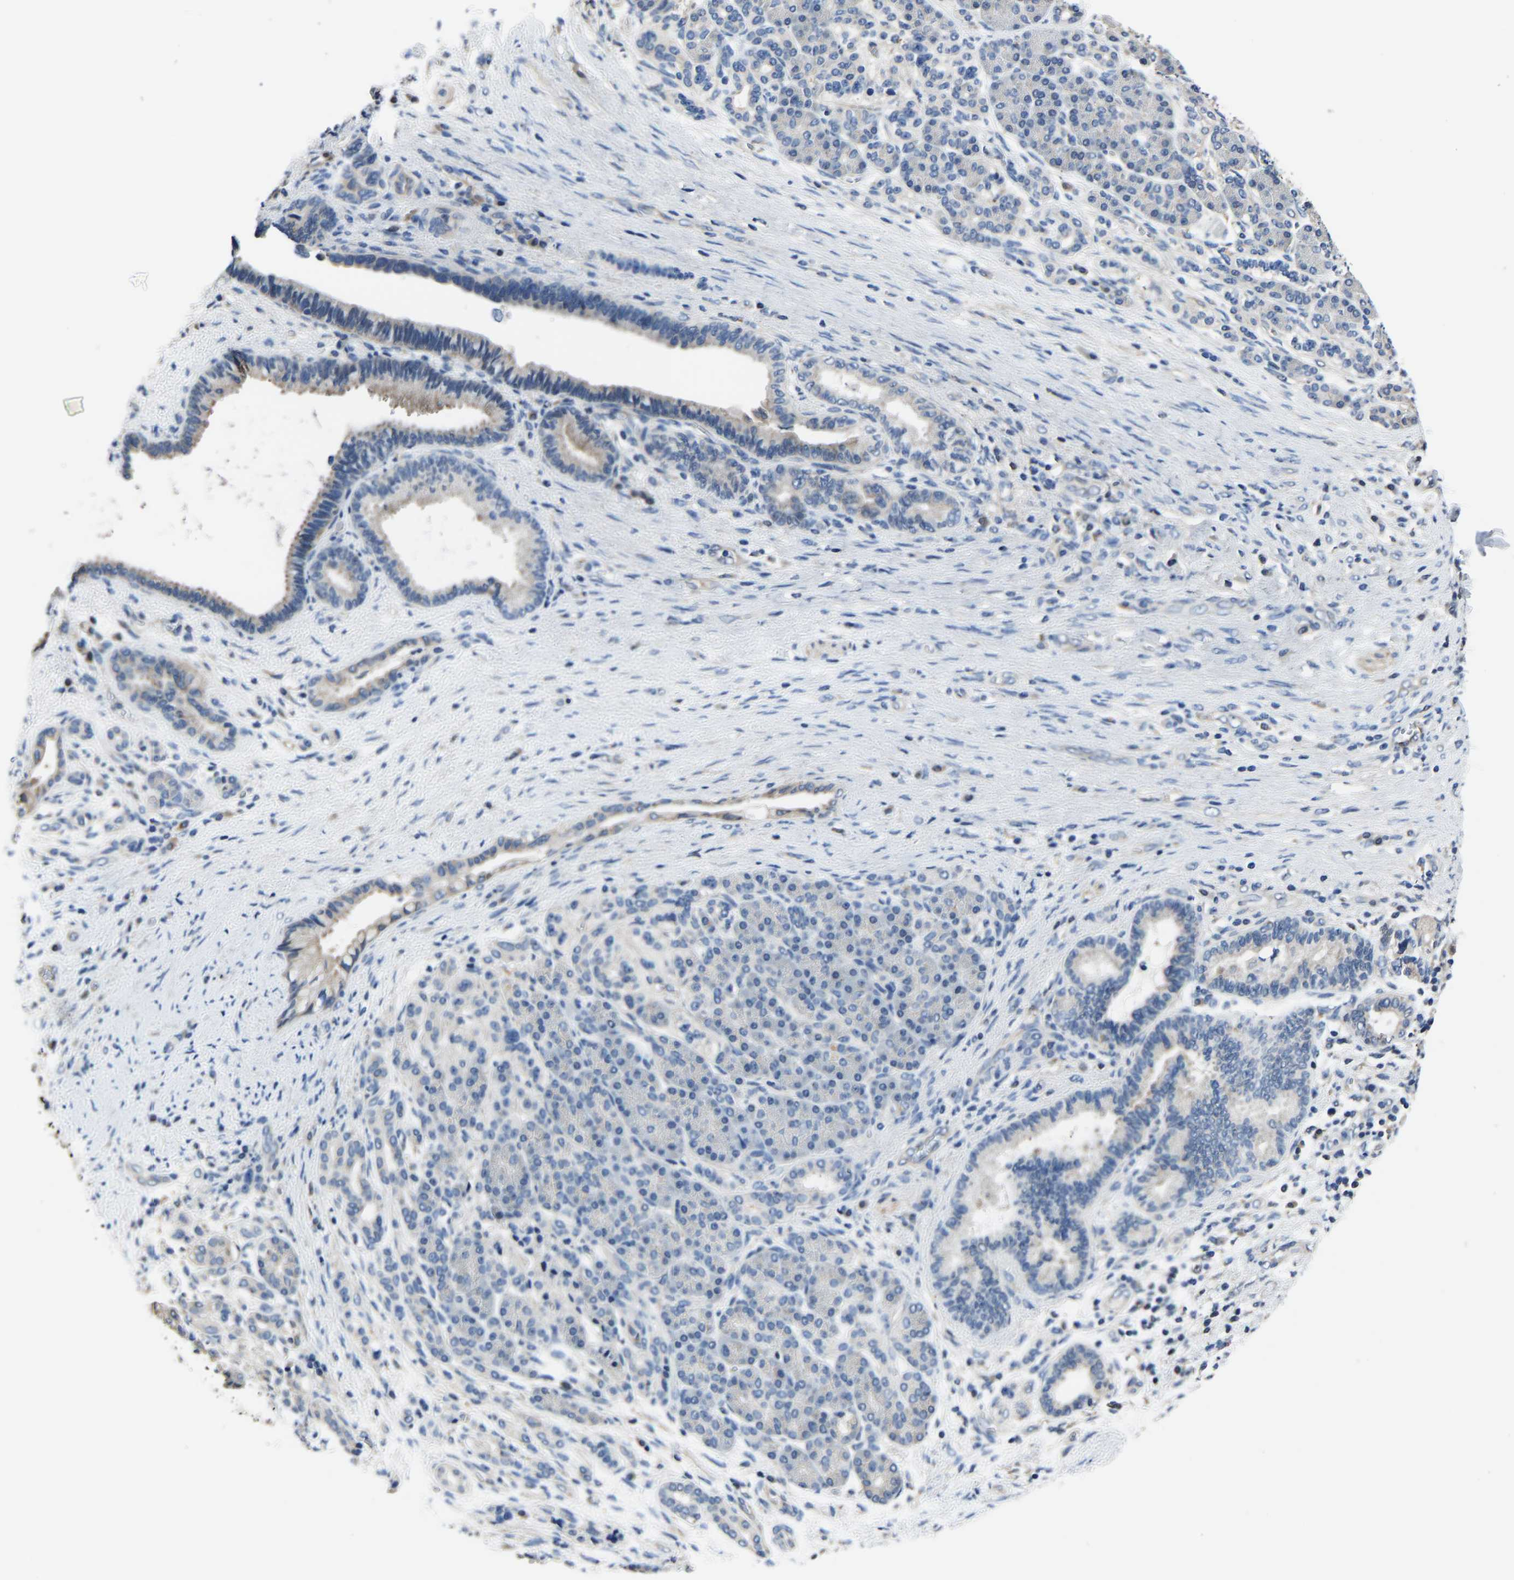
{"staining": {"intensity": "weak", "quantity": "<25%", "location": "cytoplasmic/membranous"}, "tissue": "pancreatic cancer", "cell_type": "Tumor cells", "image_type": "cancer", "snomed": [{"axis": "morphology", "description": "Adenocarcinoma, NOS"}, {"axis": "topography", "description": "Pancreas"}], "caption": "Immunohistochemistry of pancreatic adenocarcinoma demonstrates no positivity in tumor cells.", "gene": "STRBP", "patient": {"sex": "male", "age": 59}}